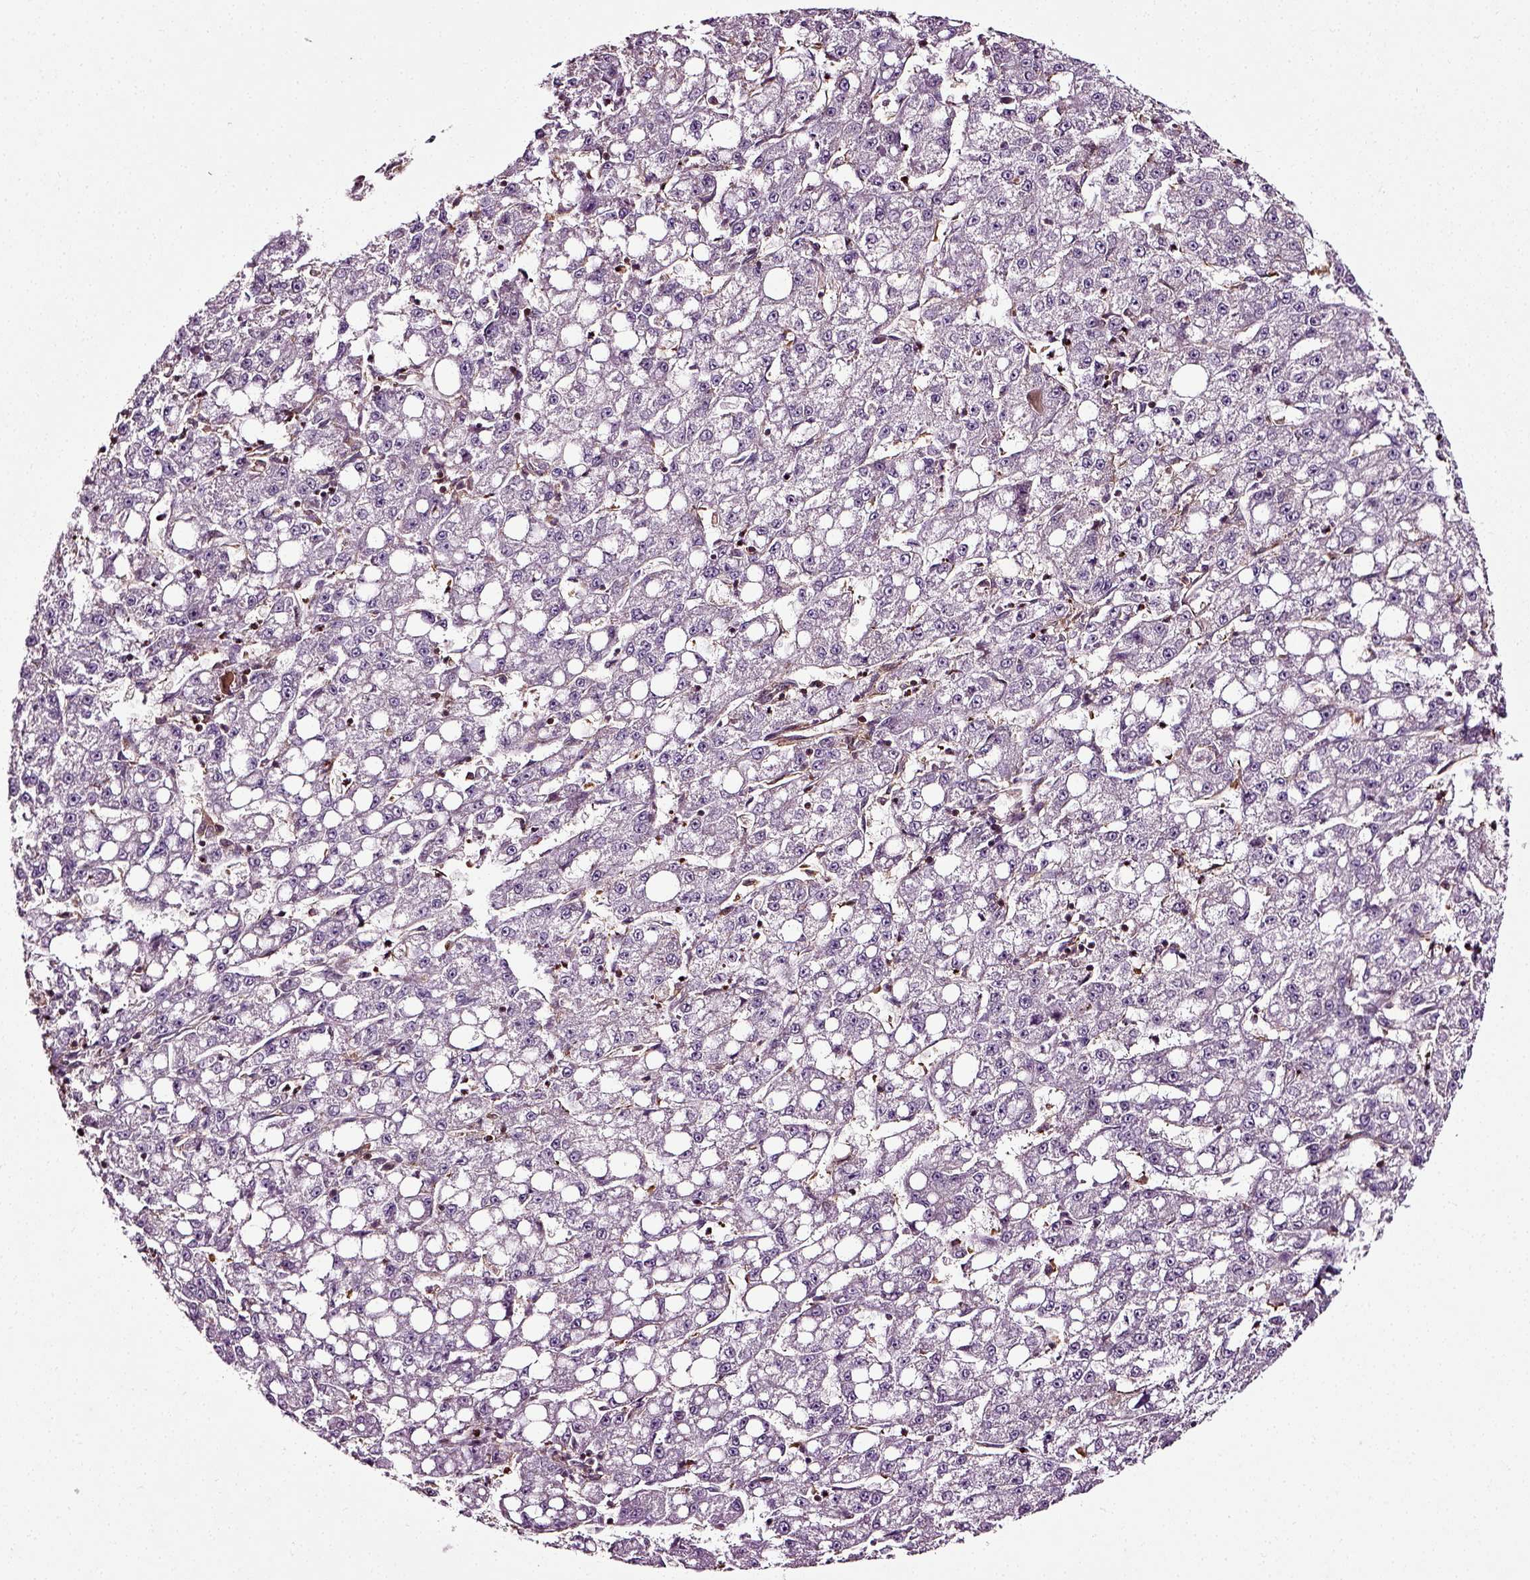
{"staining": {"intensity": "negative", "quantity": "none", "location": "none"}, "tissue": "liver cancer", "cell_type": "Tumor cells", "image_type": "cancer", "snomed": [{"axis": "morphology", "description": "Carcinoma, Hepatocellular, NOS"}, {"axis": "topography", "description": "Liver"}], "caption": "Human liver cancer (hepatocellular carcinoma) stained for a protein using immunohistochemistry (IHC) demonstrates no positivity in tumor cells.", "gene": "RHOF", "patient": {"sex": "female", "age": 65}}